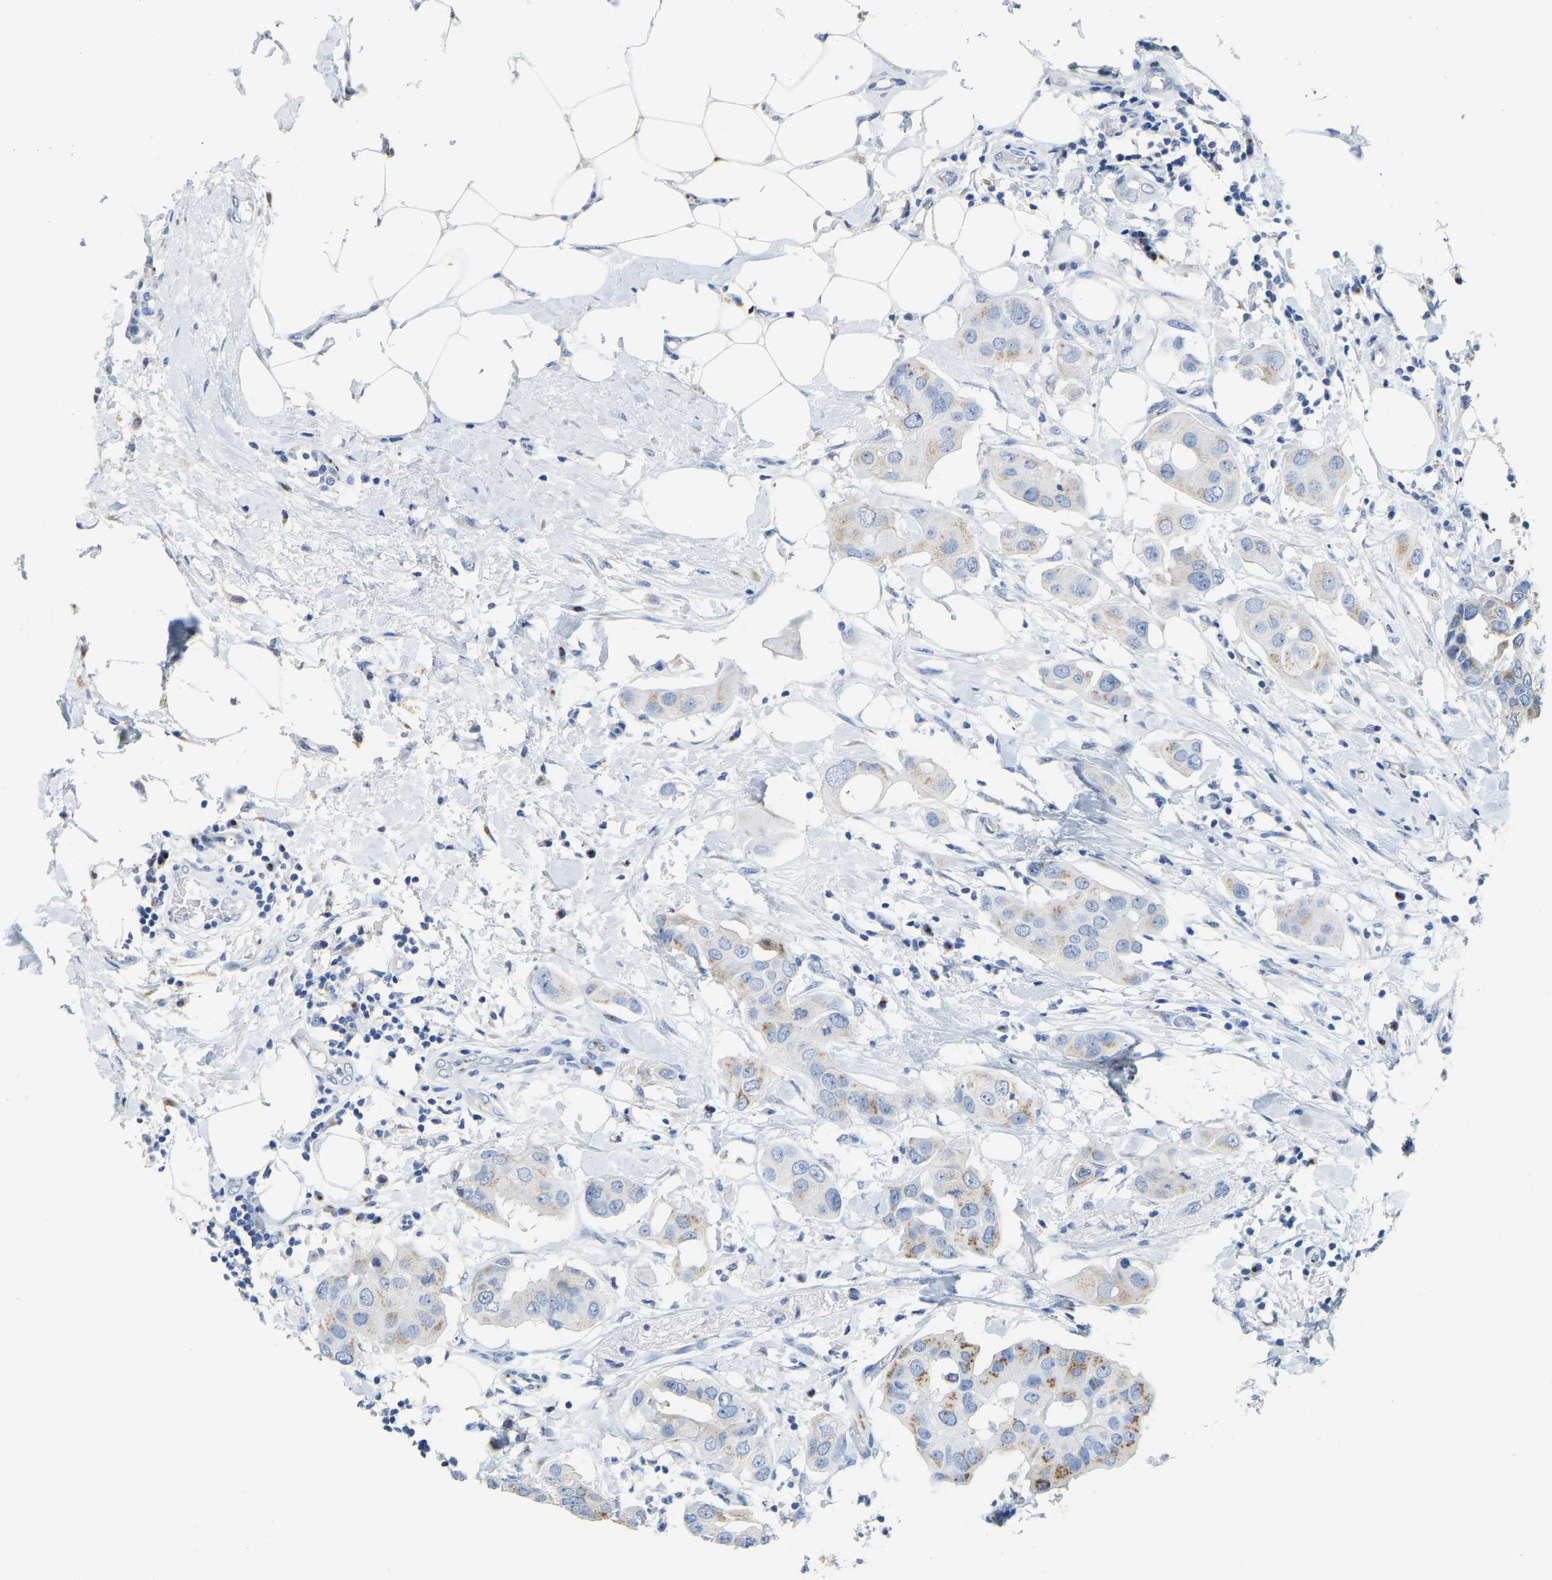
{"staining": {"intensity": "moderate", "quantity": "<25%", "location": "cytoplasmic/membranous"}, "tissue": "breast cancer", "cell_type": "Tumor cells", "image_type": "cancer", "snomed": [{"axis": "morphology", "description": "Duct carcinoma"}, {"axis": "topography", "description": "Breast"}], "caption": "Protein staining exhibits moderate cytoplasmic/membranous staining in approximately <25% of tumor cells in intraductal carcinoma (breast). Immunohistochemistry (ihc) stains the protein of interest in brown and the nuclei are stained blue.", "gene": "FAM174A", "patient": {"sex": "female", "age": 40}}